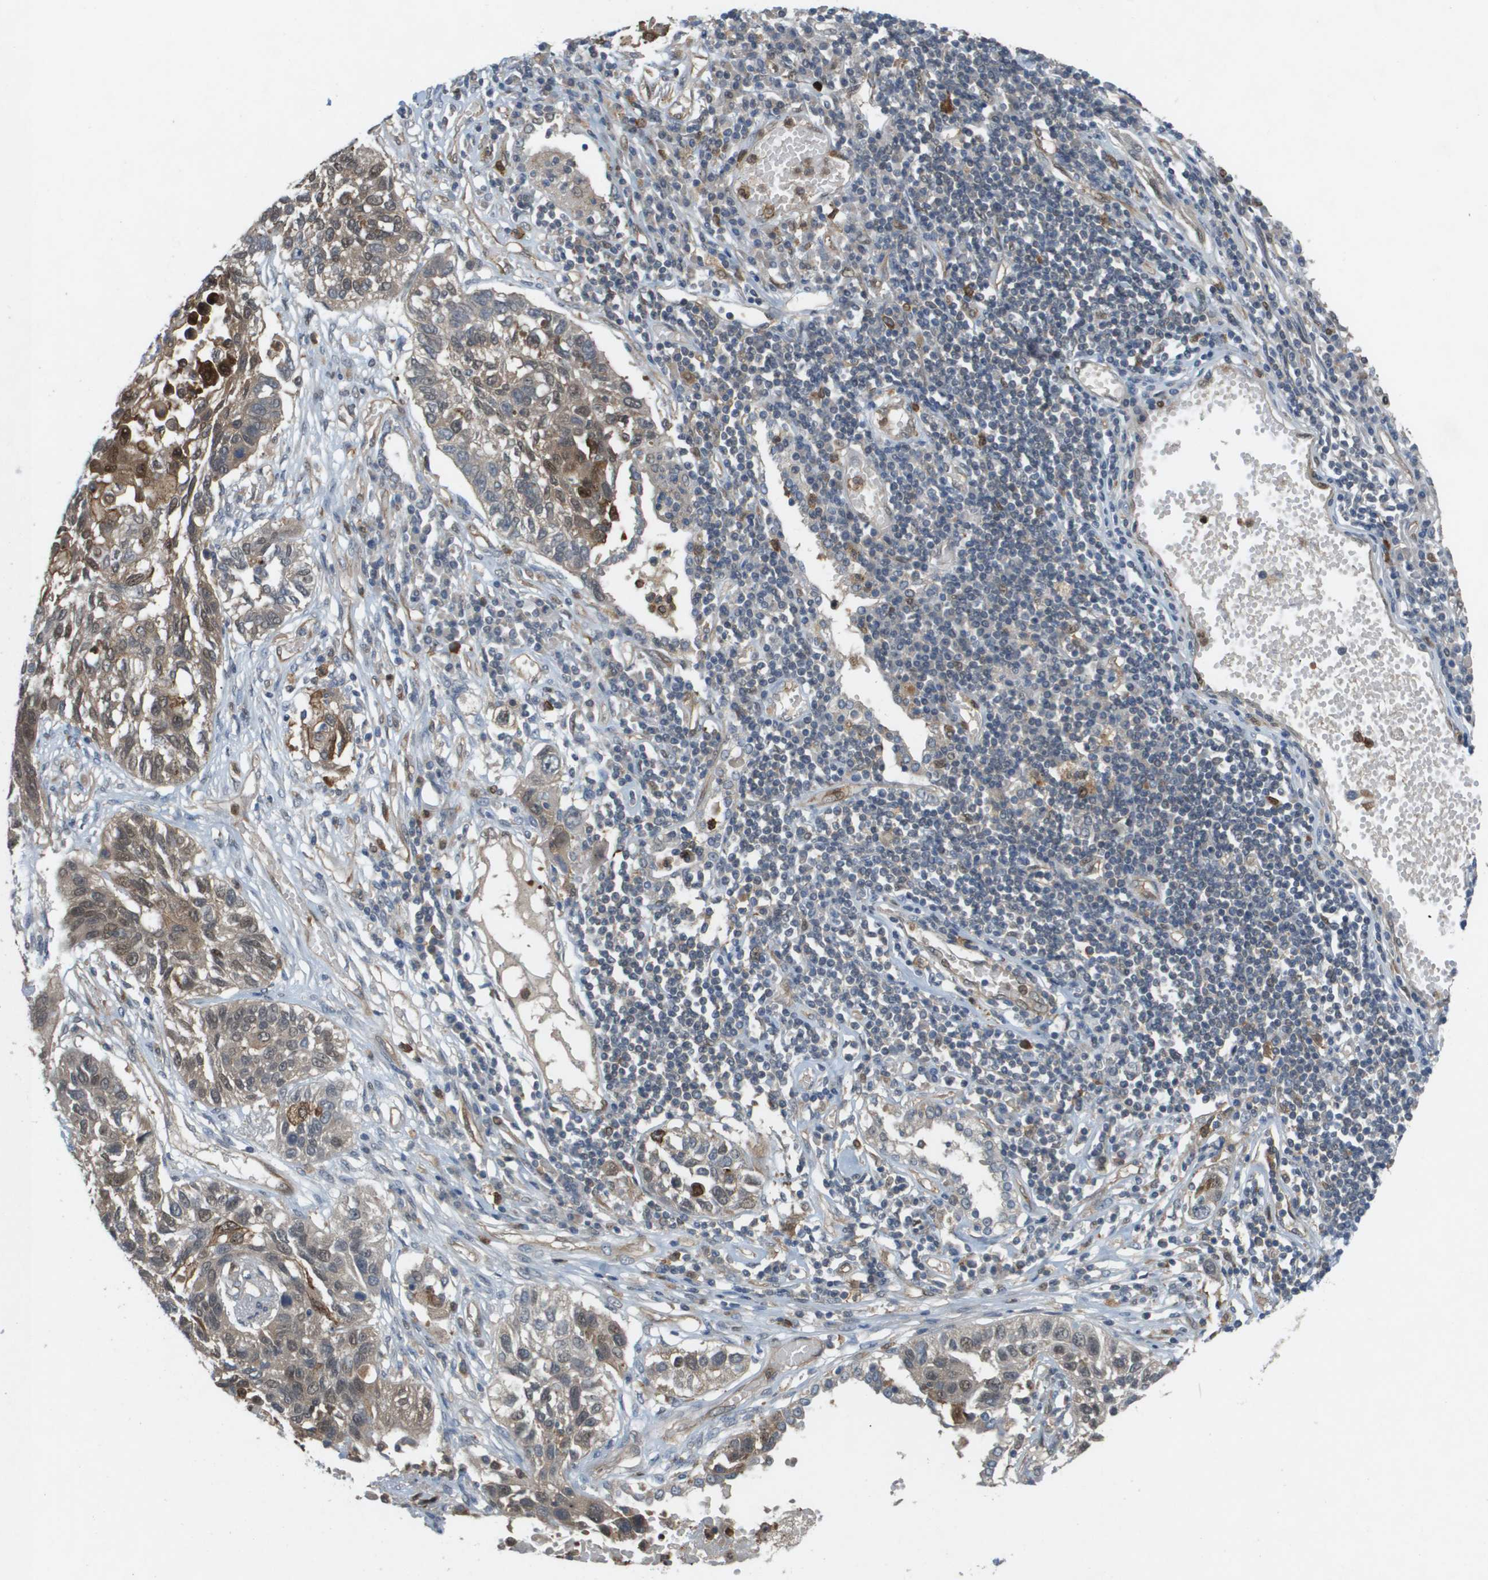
{"staining": {"intensity": "moderate", "quantity": ">75%", "location": "cytoplasmic/membranous,nuclear"}, "tissue": "lung cancer", "cell_type": "Tumor cells", "image_type": "cancer", "snomed": [{"axis": "morphology", "description": "Squamous cell carcinoma, NOS"}, {"axis": "topography", "description": "Lung"}], "caption": "Lung cancer (squamous cell carcinoma) tissue reveals moderate cytoplasmic/membranous and nuclear staining in about >75% of tumor cells, visualized by immunohistochemistry.", "gene": "PALD1", "patient": {"sex": "male", "age": 71}}